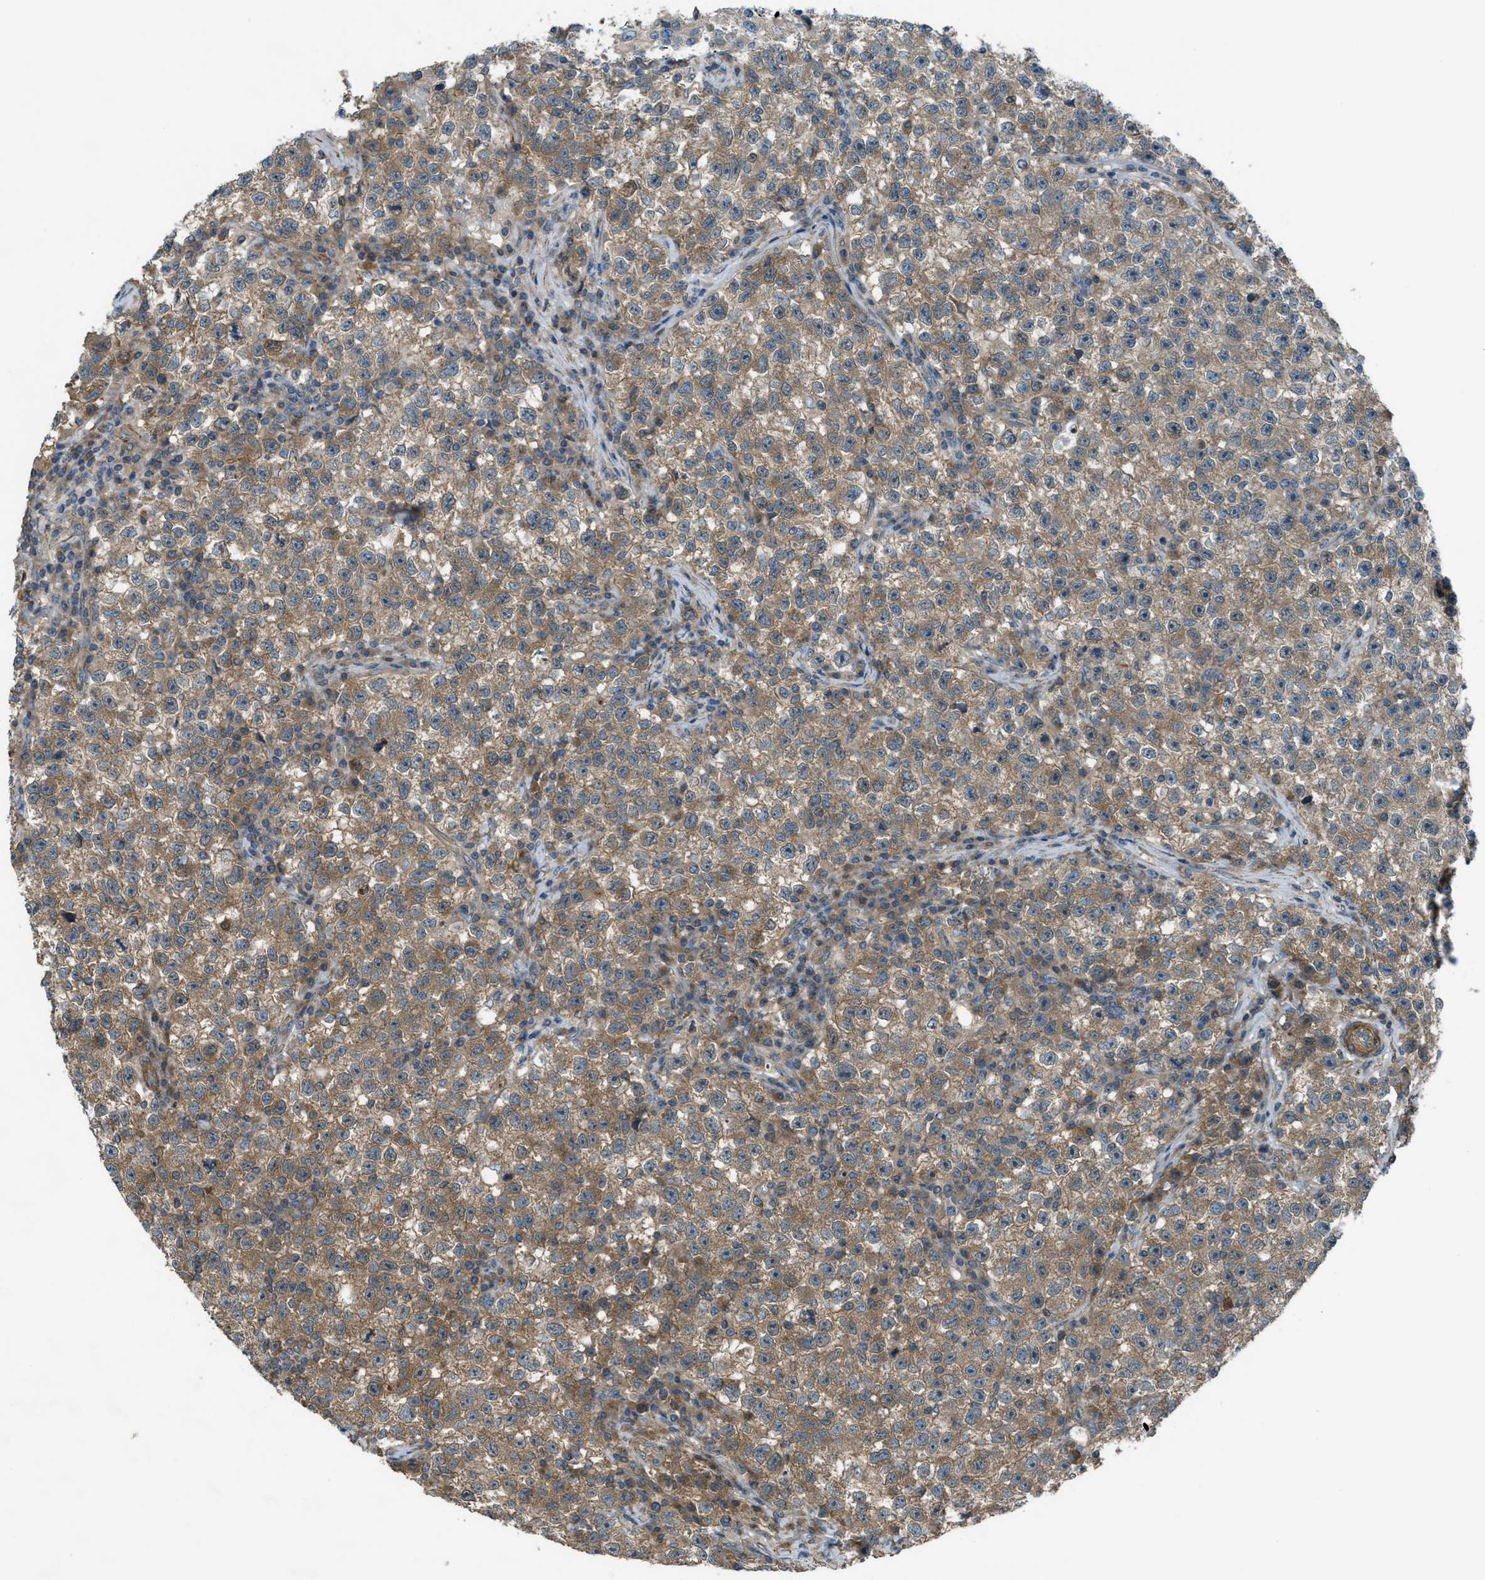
{"staining": {"intensity": "moderate", "quantity": ">75%", "location": "cytoplasmic/membranous"}, "tissue": "testis cancer", "cell_type": "Tumor cells", "image_type": "cancer", "snomed": [{"axis": "morphology", "description": "Seminoma, NOS"}, {"axis": "topography", "description": "Testis"}], "caption": "Brown immunohistochemical staining in human testis cancer exhibits moderate cytoplasmic/membranous staining in about >75% of tumor cells. (Brightfield microscopy of DAB IHC at high magnification).", "gene": "VEZT", "patient": {"sex": "male", "age": 22}}